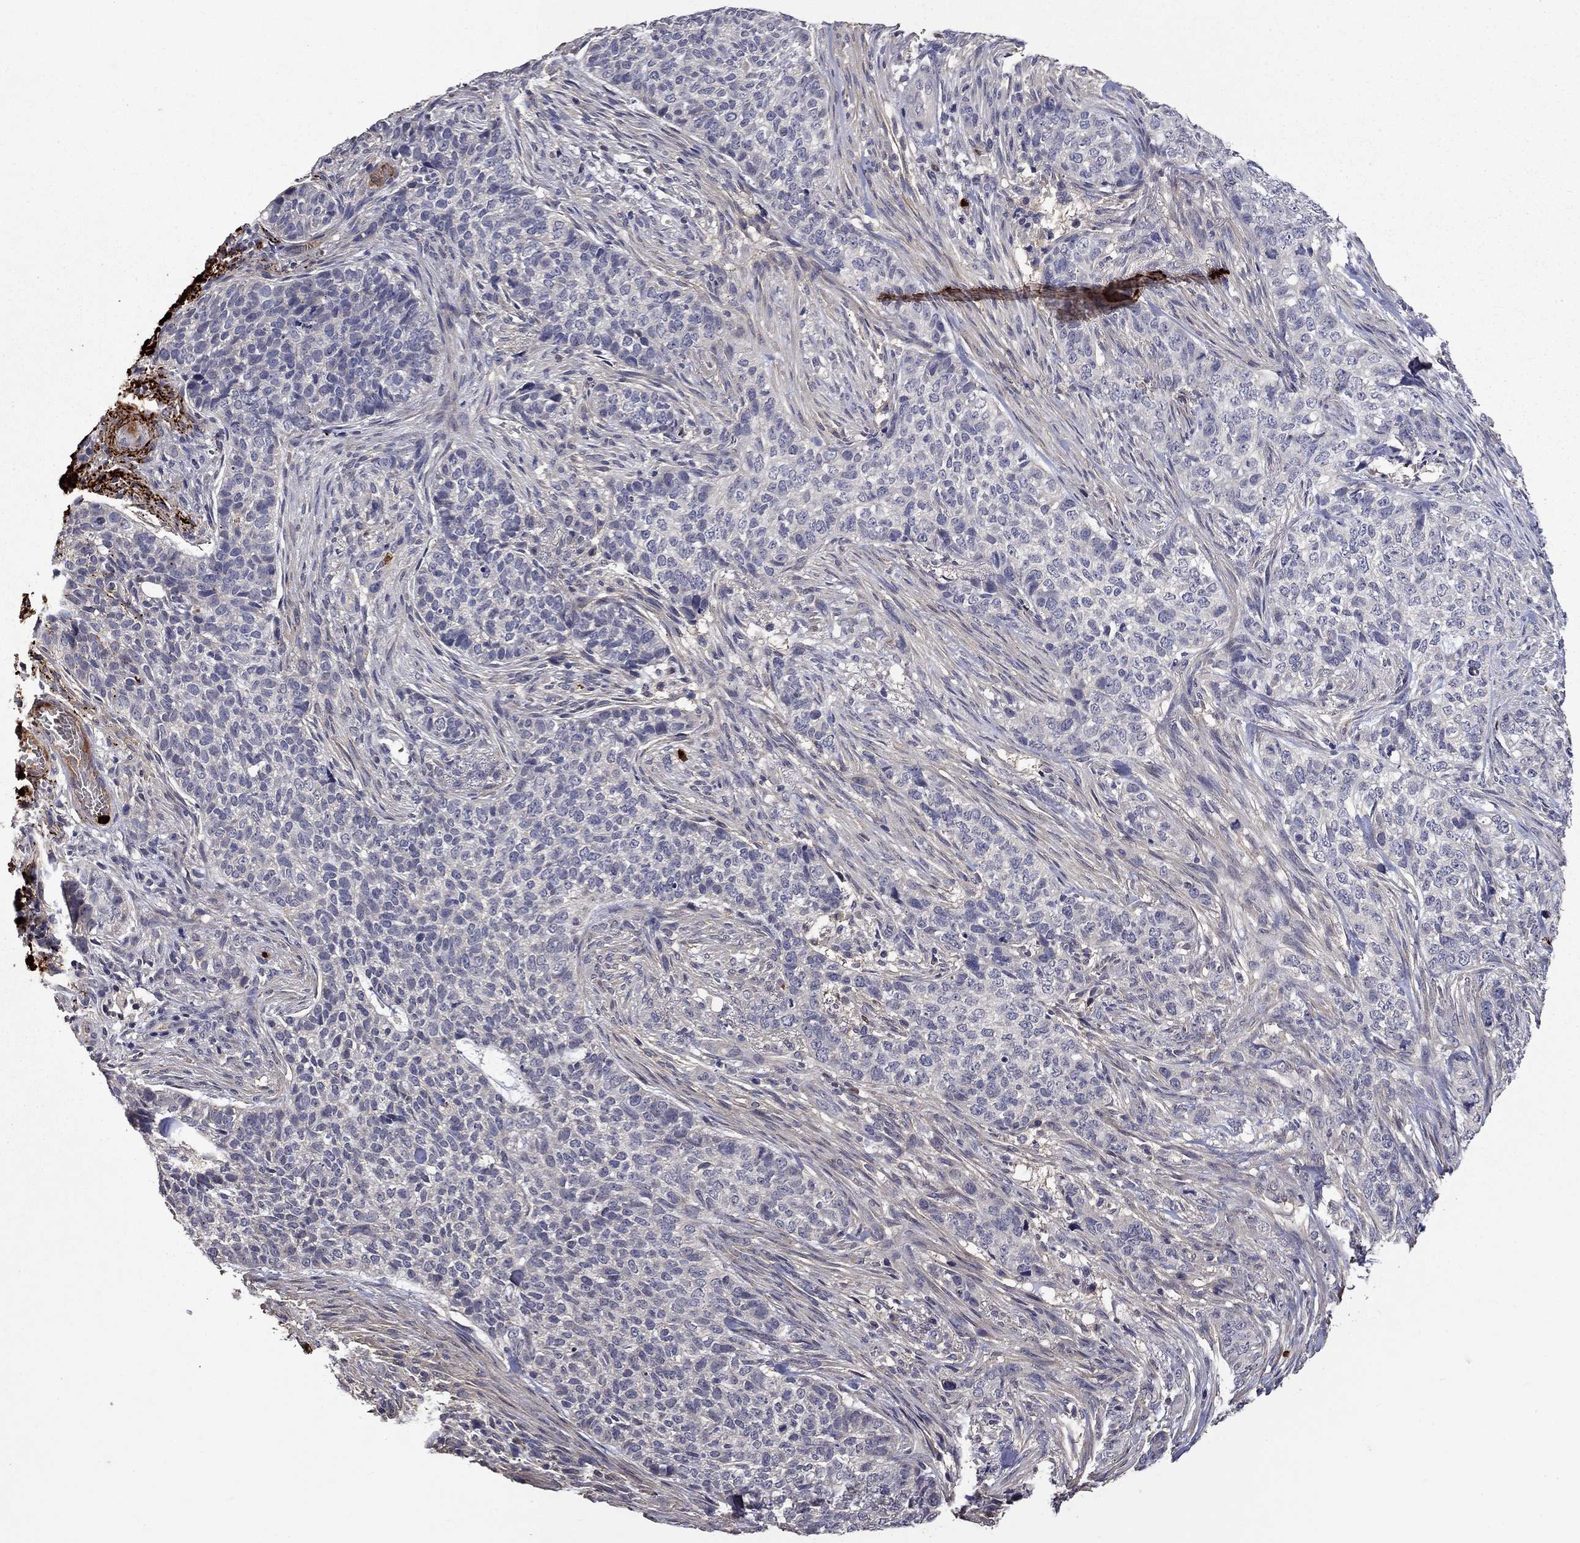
{"staining": {"intensity": "negative", "quantity": "none", "location": "none"}, "tissue": "skin cancer", "cell_type": "Tumor cells", "image_type": "cancer", "snomed": [{"axis": "morphology", "description": "Basal cell carcinoma"}, {"axis": "topography", "description": "Skin"}], "caption": "High magnification brightfield microscopy of skin cancer stained with DAB (brown) and counterstained with hematoxylin (blue): tumor cells show no significant expression.", "gene": "SATB1", "patient": {"sex": "female", "age": 69}}